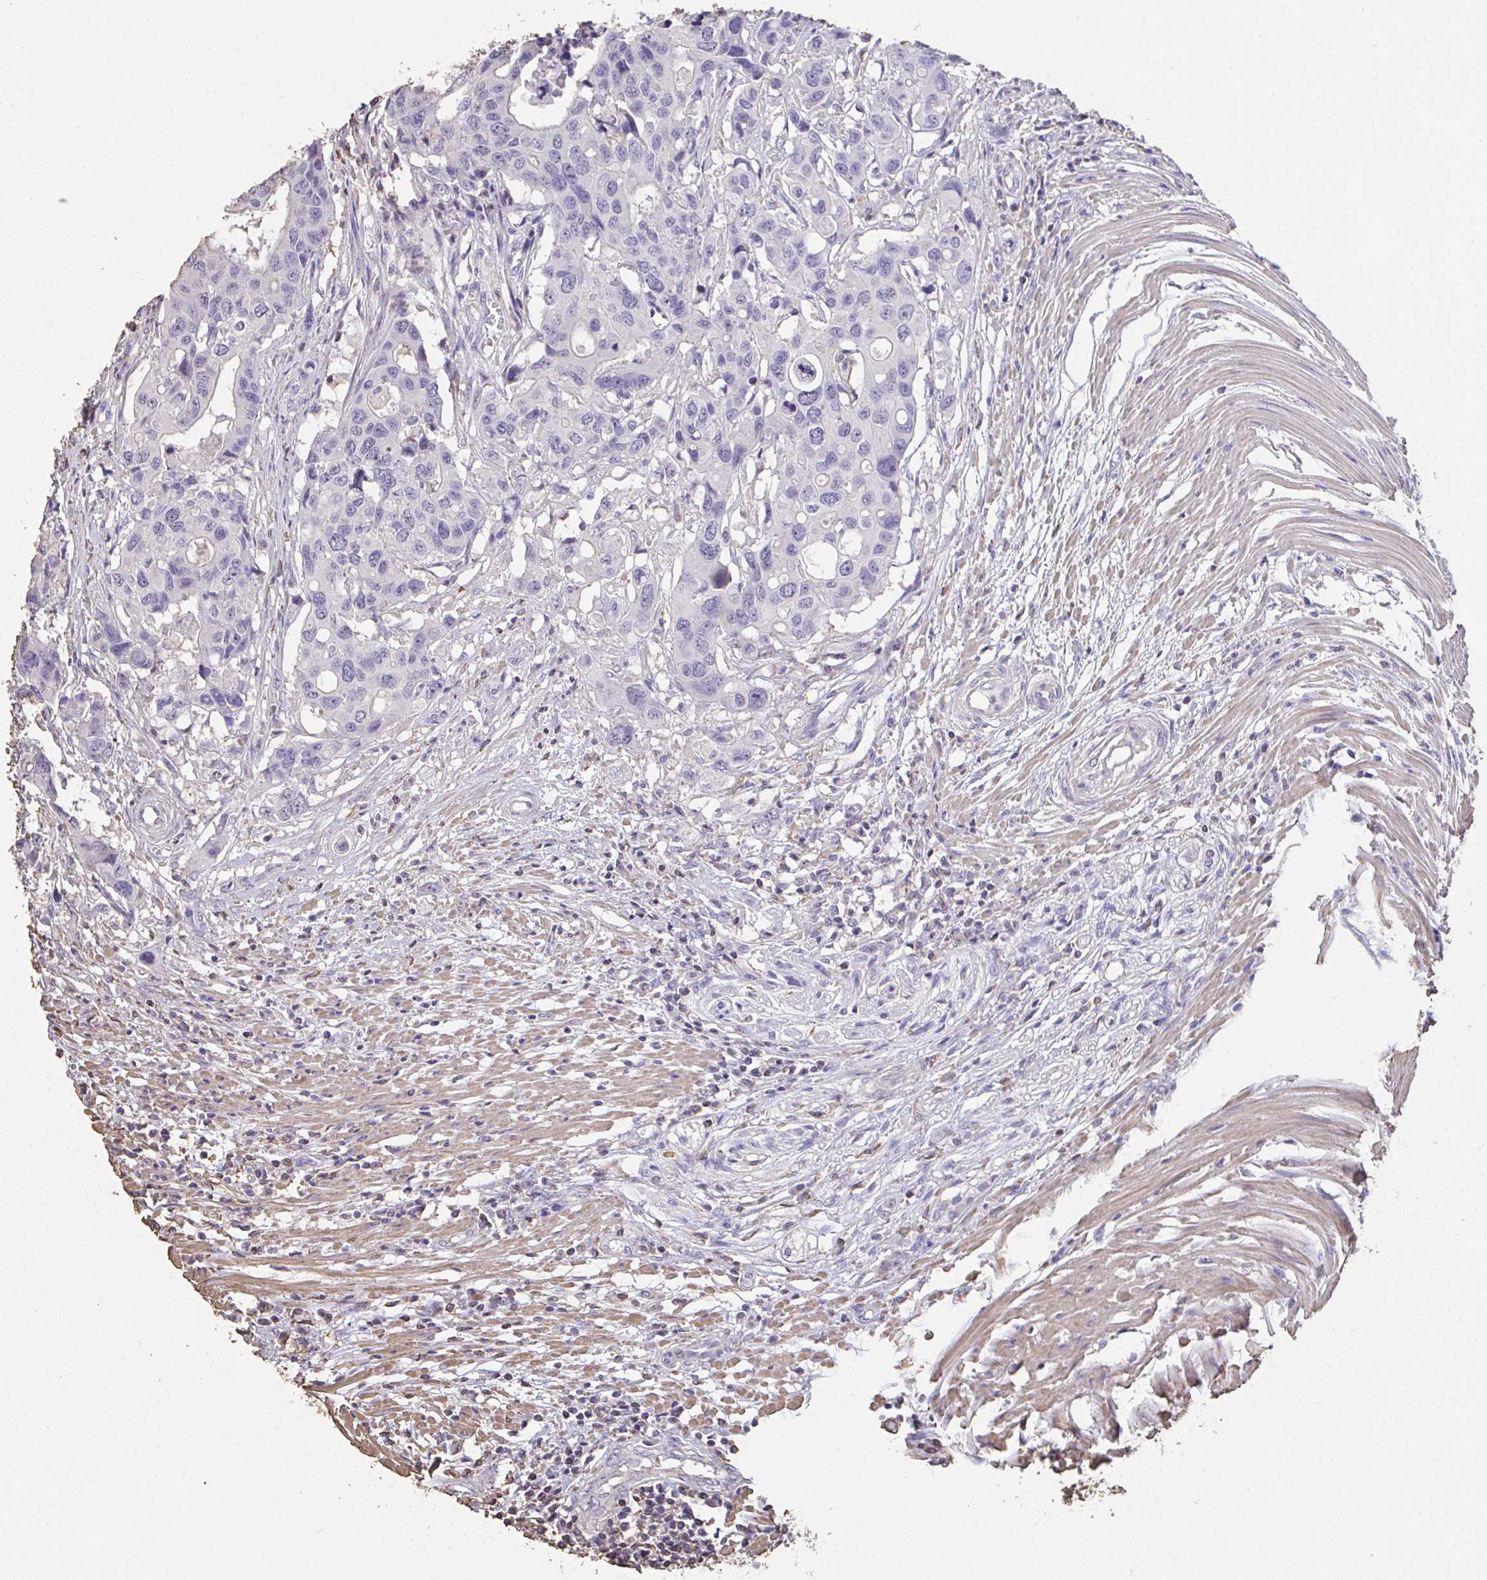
{"staining": {"intensity": "negative", "quantity": "none", "location": "none"}, "tissue": "colorectal cancer", "cell_type": "Tumor cells", "image_type": "cancer", "snomed": [{"axis": "morphology", "description": "Adenocarcinoma, NOS"}, {"axis": "topography", "description": "Colon"}], "caption": "This is a histopathology image of IHC staining of colorectal cancer (adenocarcinoma), which shows no positivity in tumor cells.", "gene": "IL23R", "patient": {"sex": "male", "age": 77}}